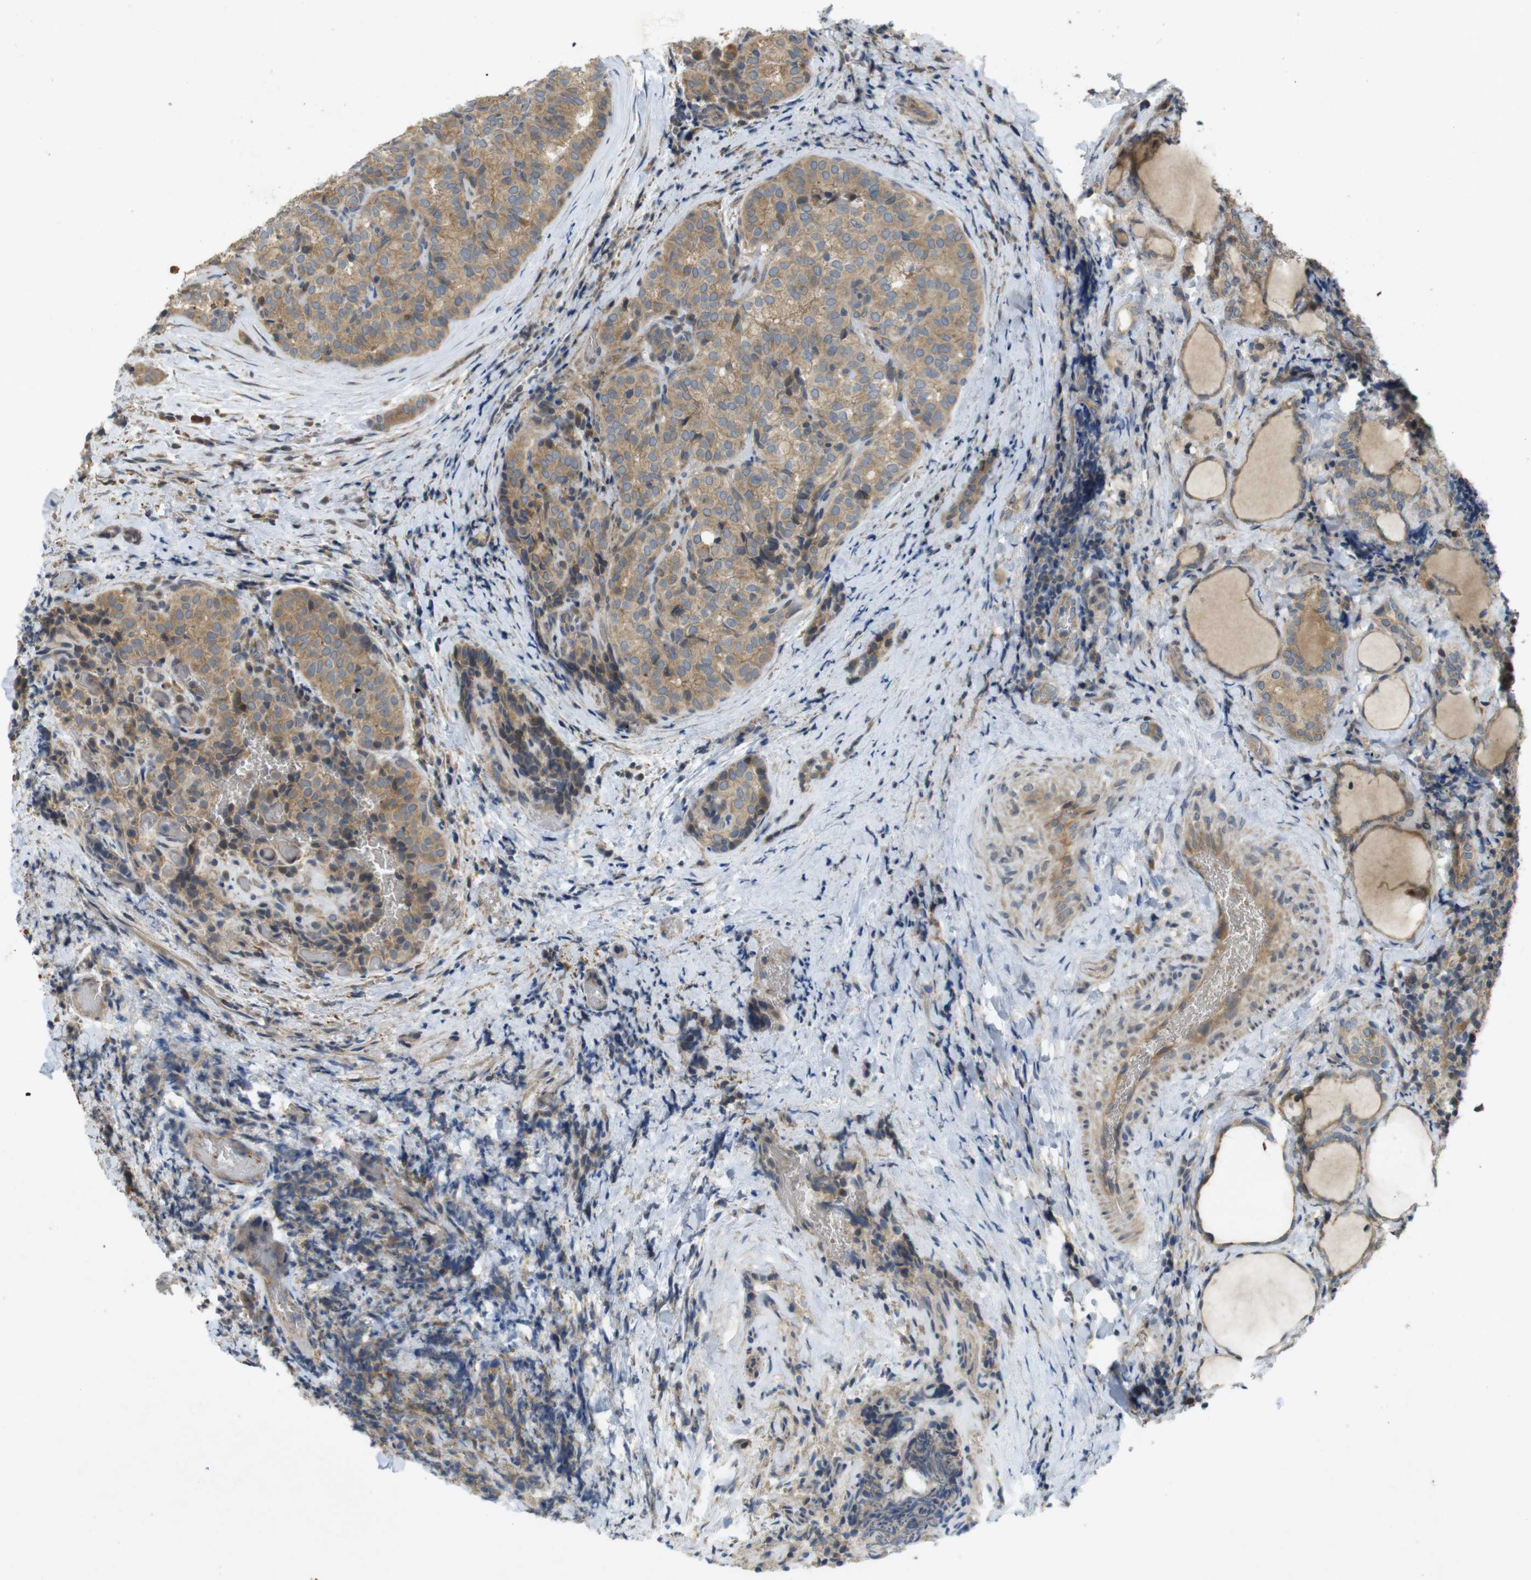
{"staining": {"intensity": "moderate", "quantity": ">75%", "location": "cytoplasmic/membranous"}, "tissue": "thyroid cancer", "cell_type": "Tumor cells", "image_type": "cancer", "snomed": [{"axis": "morphology", "description": "Normal tissue, NOS"}, {"axis": "morphology", "description": "Papillary adenocarcinoma, NOS"}, {"axis": "topography", "description": "Thyroid gland"}], "caption": "This histopathology image demonstrates immunohistochemistry staining of human thyroid cancer (papillary adenocarcinoma), with medium moderate cytoplasmic/membranous positivity in approximately >75% of tumor cells.", "gene": "CLTC", "patient": {"sex": "female", "age": 30}}